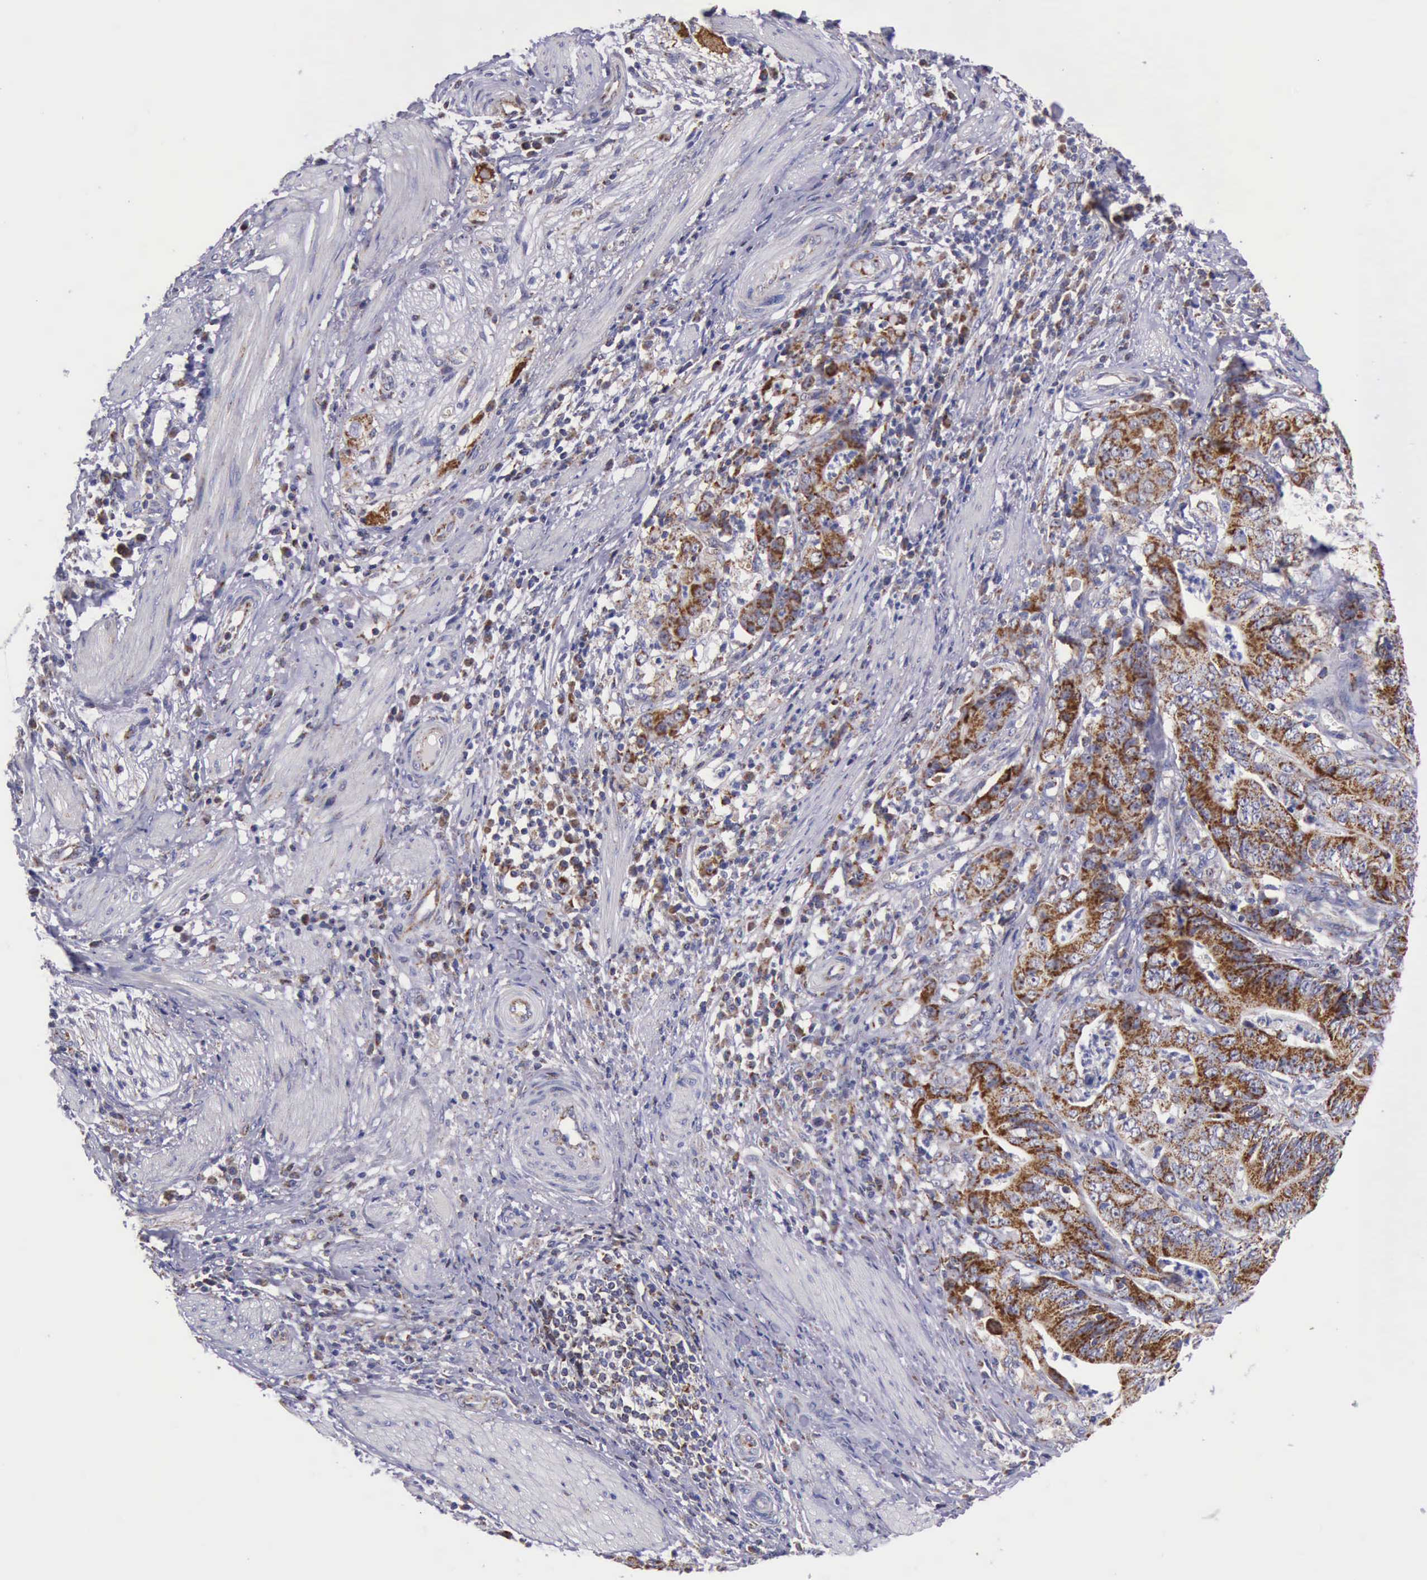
{"staining": {"intensity": "moderate", "quantity": ">75%", "location": "cytoplasmic/membranous"}, "tissue": "stomach cancer", "cell_type": "Tumor cells", "image_type": "cancer", "snomed": [{"axis": "morphology", "description": "Adenocarcinoma, NOS"}, {"axis": "topography", "description": "Stomach, lower"}], "caption": "Stomach cancer was stained to show a protein in brown. There is medium levels of moderate cytoplasmic/membranous positivity in about >75% of tumor cells.", "gene": "TXN2", "patient": {"sex": "female", "age": 86}}